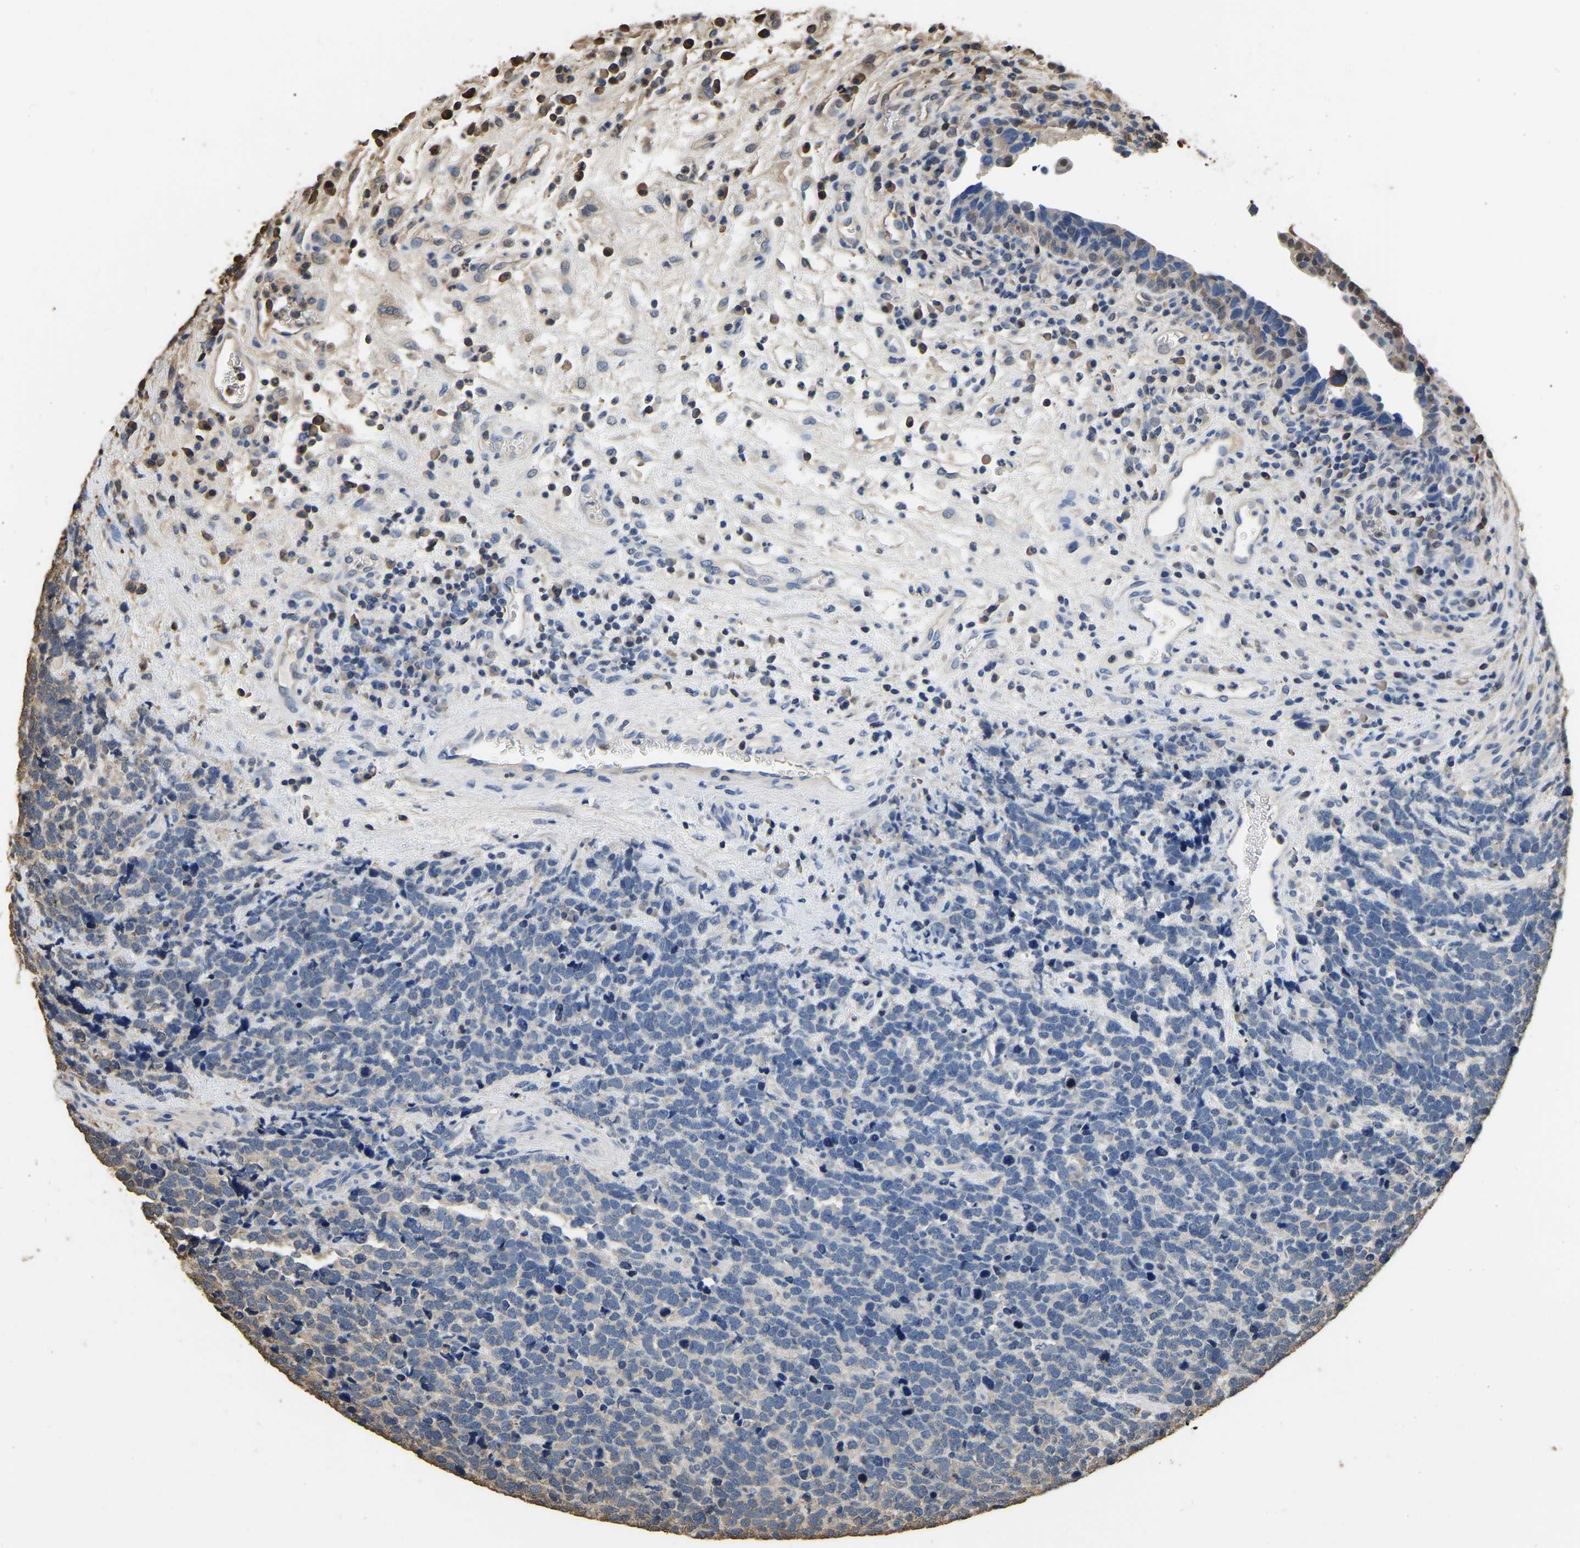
{"staining": {"intensity": "negative", "quantity": "none", "location": "none"}, "tissue": "urothelial cancer", "cell_type": "Tumor cells", "image_type": "cancer", "snomed": [{"axis": "morphology", "description": "Urothelial carcinoma, High grade"}, {"axis": "topography", "description": "Urinary bladder"}], "caption": "A high-resolution photomicrograph shows IHC staining of urothelial cancer, which demonstrates no significant expression in tumor cells. Brightfield microscopy of IHC stained with DAB (3,3'-diaminobenzidine) (brown) and hematoxylin (blue), captured at high magnification.", "gene": "LDHB", "patient": {"sex": "female", "age": 82}}